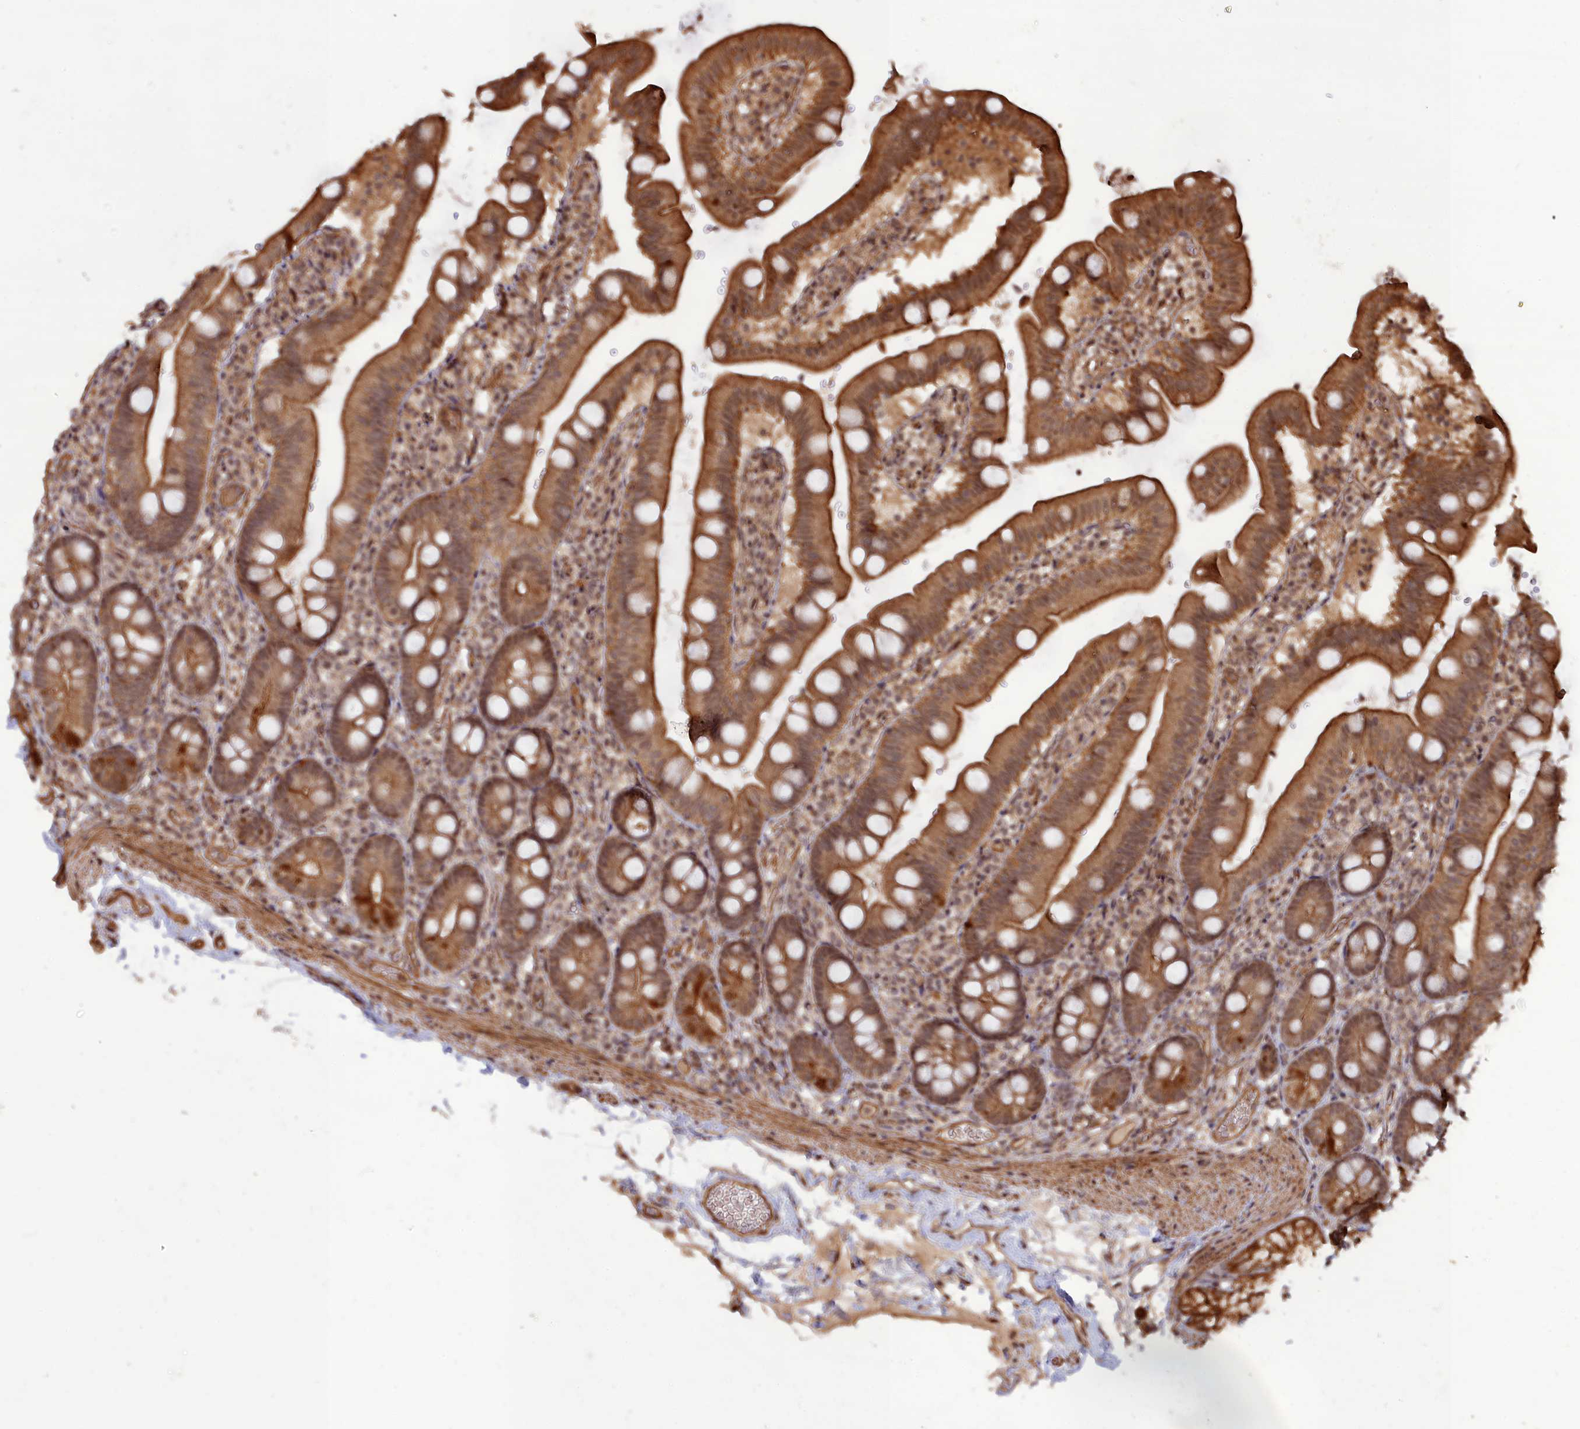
{"staining": {"intensity": "moderate", "quantity": ">75%", "location": "cytoplasmic/membranous"}, "tissue": "duodenum", "cell_type": "Glandular cells", "image_type": "normal", "snomed": [{"axis": "morphology", "description": "Normal tissue, NOS"}, {"axis": "topography", "description": "Duodenum"}], "caption": "Normal duodenum shows moderate cytoplasmic/membranous positivity in about >75% of glandular cells (Brightfield microscopy of DAB IHC at high magnification)..", "gene": "CCDC174", "patient": {"sex": "female", "age": 67}}